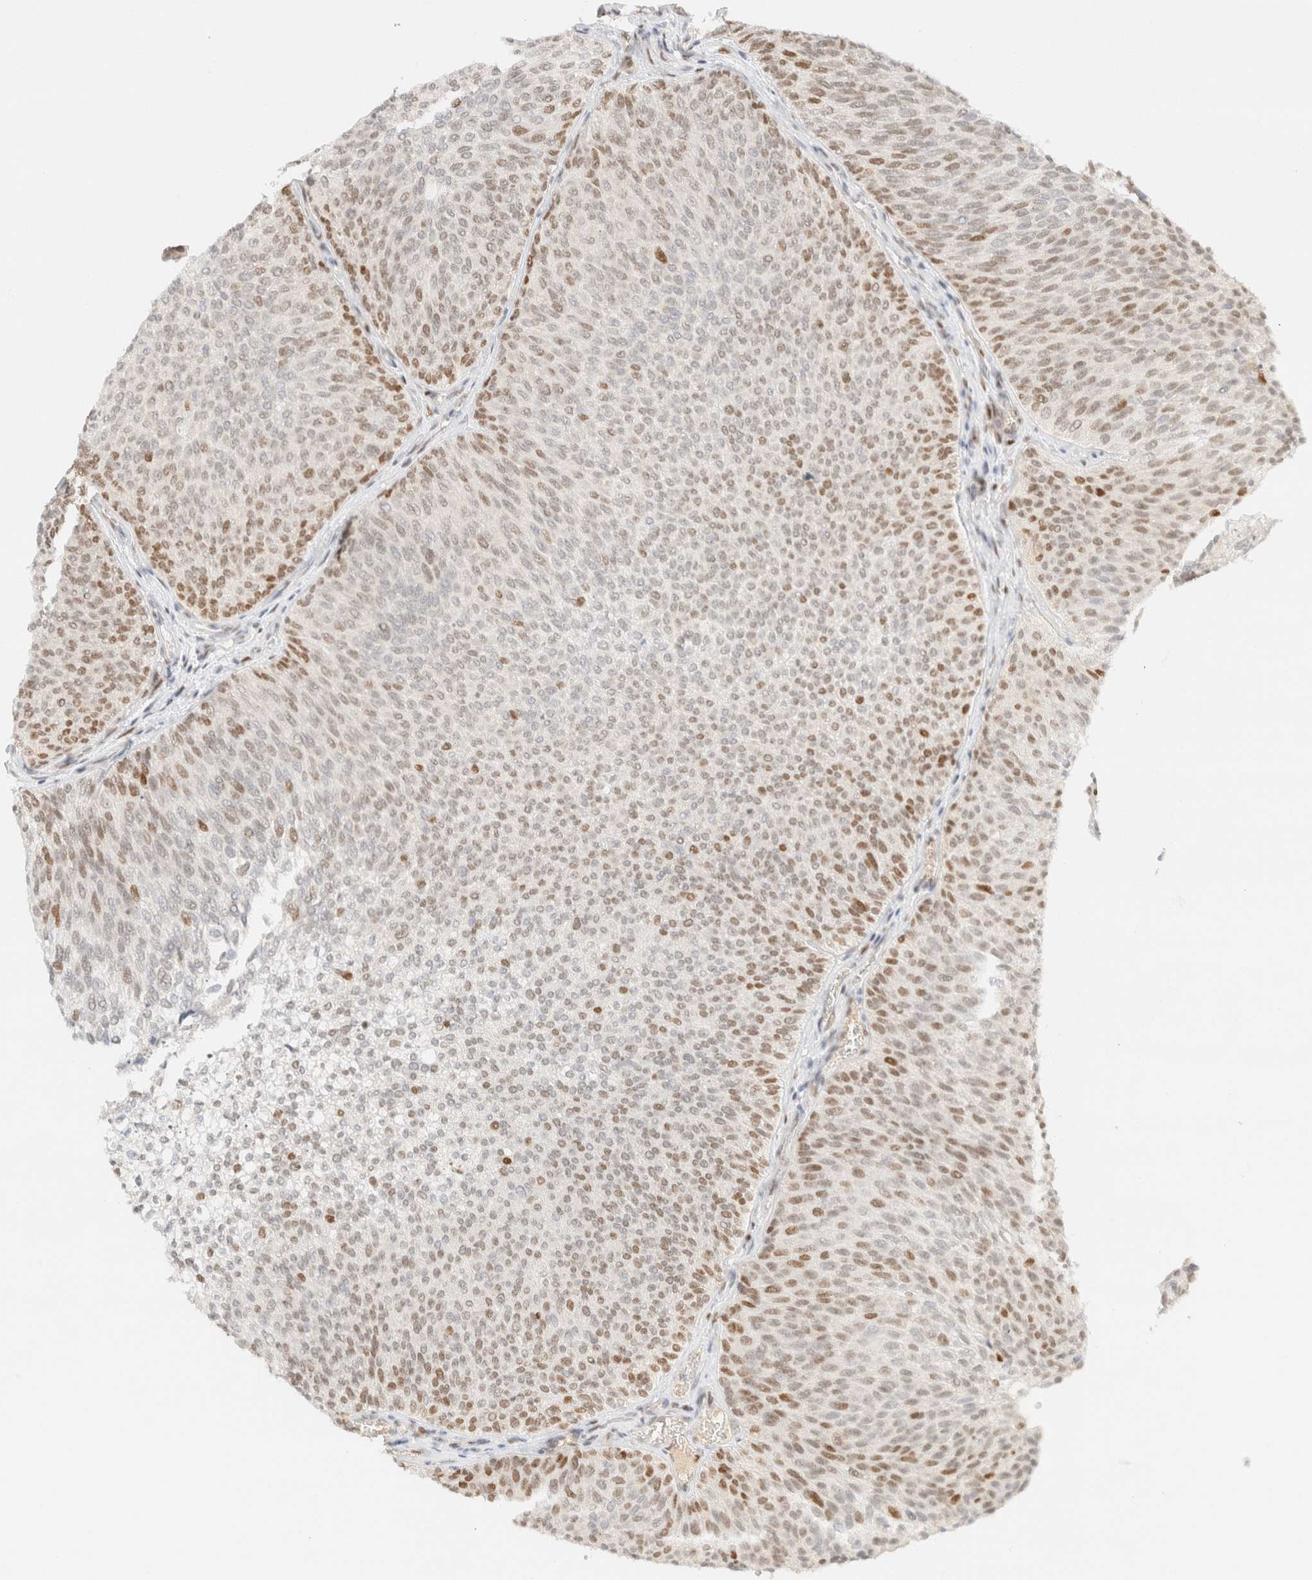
{"staining": {"intensity": "moderate", "quantity": "25%-75%", "location": "nuclear"}, "tissue": "urothelial cancer", "cell_type": "Tumor cells", "image_type": "cancer", "snomed": [{"axis": "morphology", "description": "Urothelial carcinoma, Low grade"}, {"axis": "topography", "description": "Urinary bladder"}], "caption": "Protein positivity by immunohistochemistry exhibits moderate nuclear expression in approximately 25%-75% of tumor cells in urothelial carcinoma (low-grade).", "gene": "DDB2", "patient": {"sex": "female", "age": 79}}